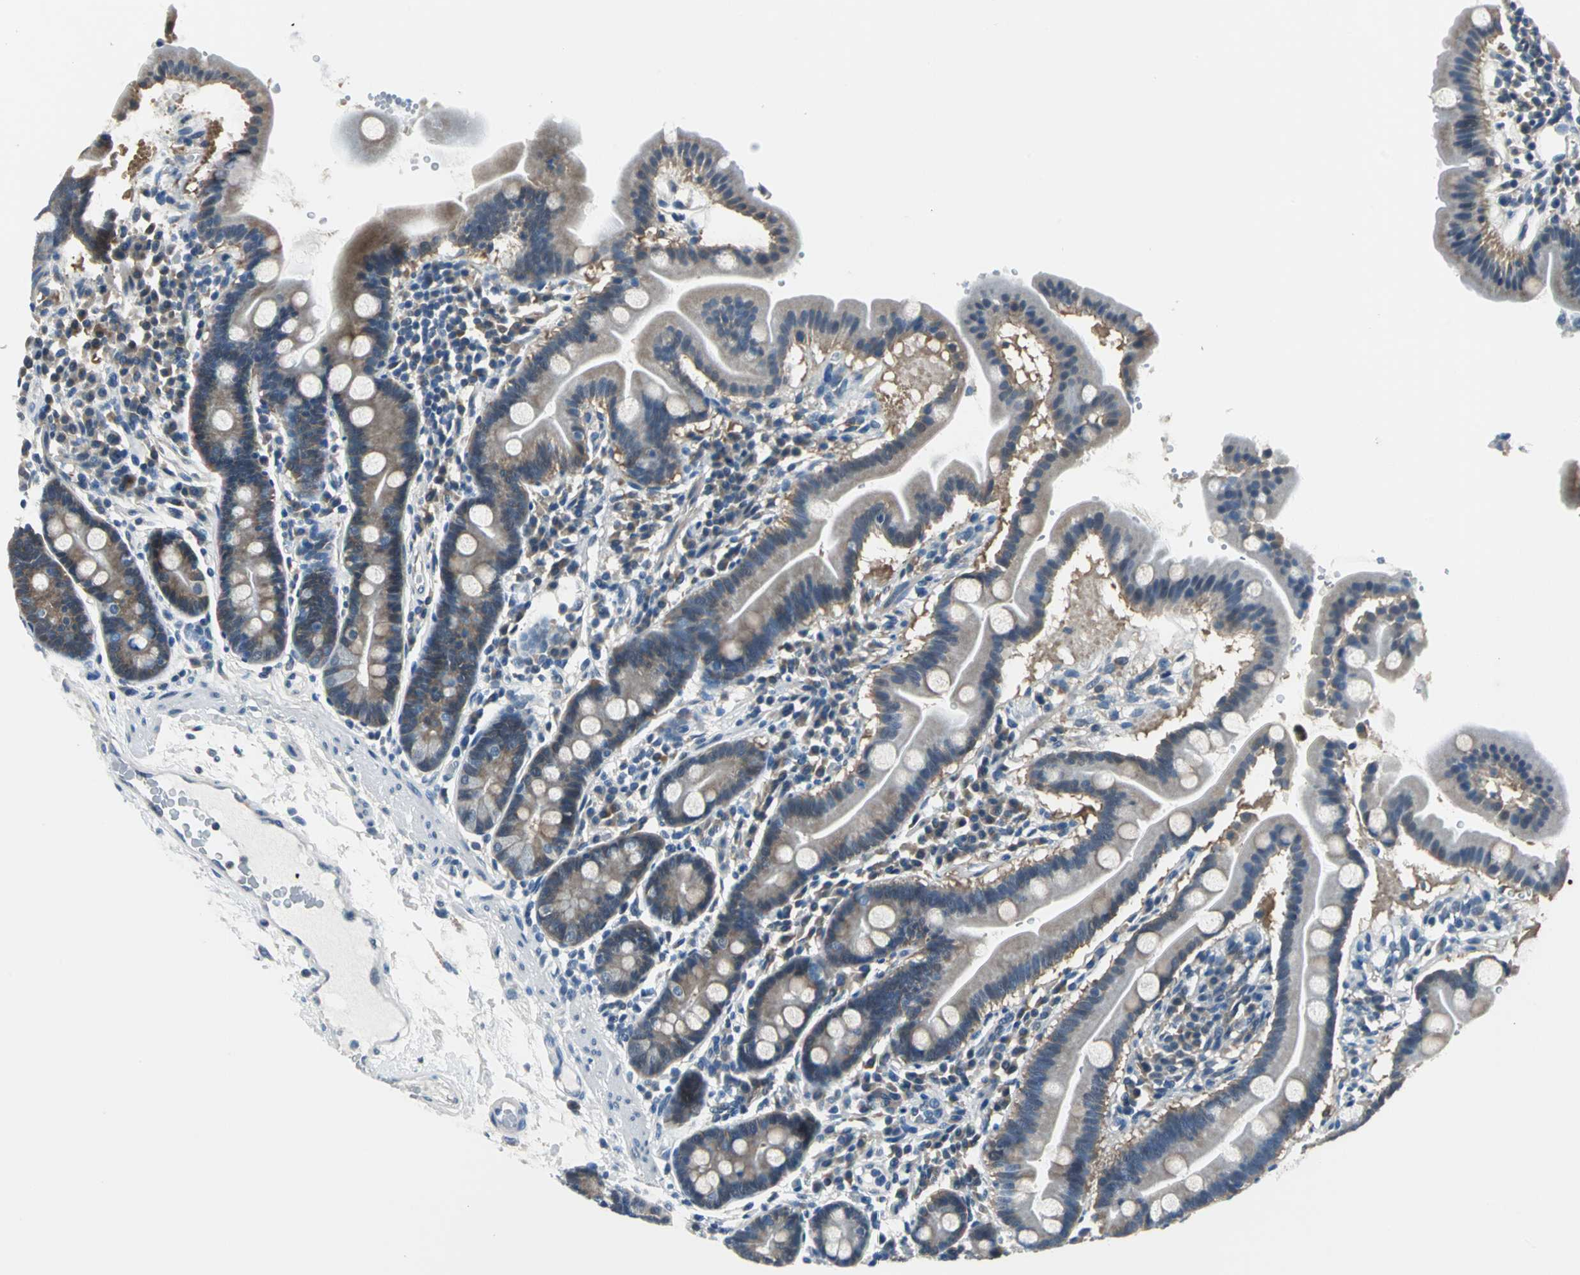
{"staining": {"intensity": "weak", "quantity": "25%-75%", "location": "cytoplasmic/membranous"}, "tissue": "duodenum", "cell_type": "Glandular cells", "image_type": "normal", "snomed": [{"axis": "morphology", "description": "Normal tissue, NOS"}, {"axis": "topography", "description": "Duodenum"}], "caption": "Immunohistochemical staining of unremarkable duodenum exhibits weak cytoplasmic/membranous protein expression in approximately 25%-75% of glandular cells.", "gene": "ZNF415", "patient": {"sex": "male", "age": 50}}